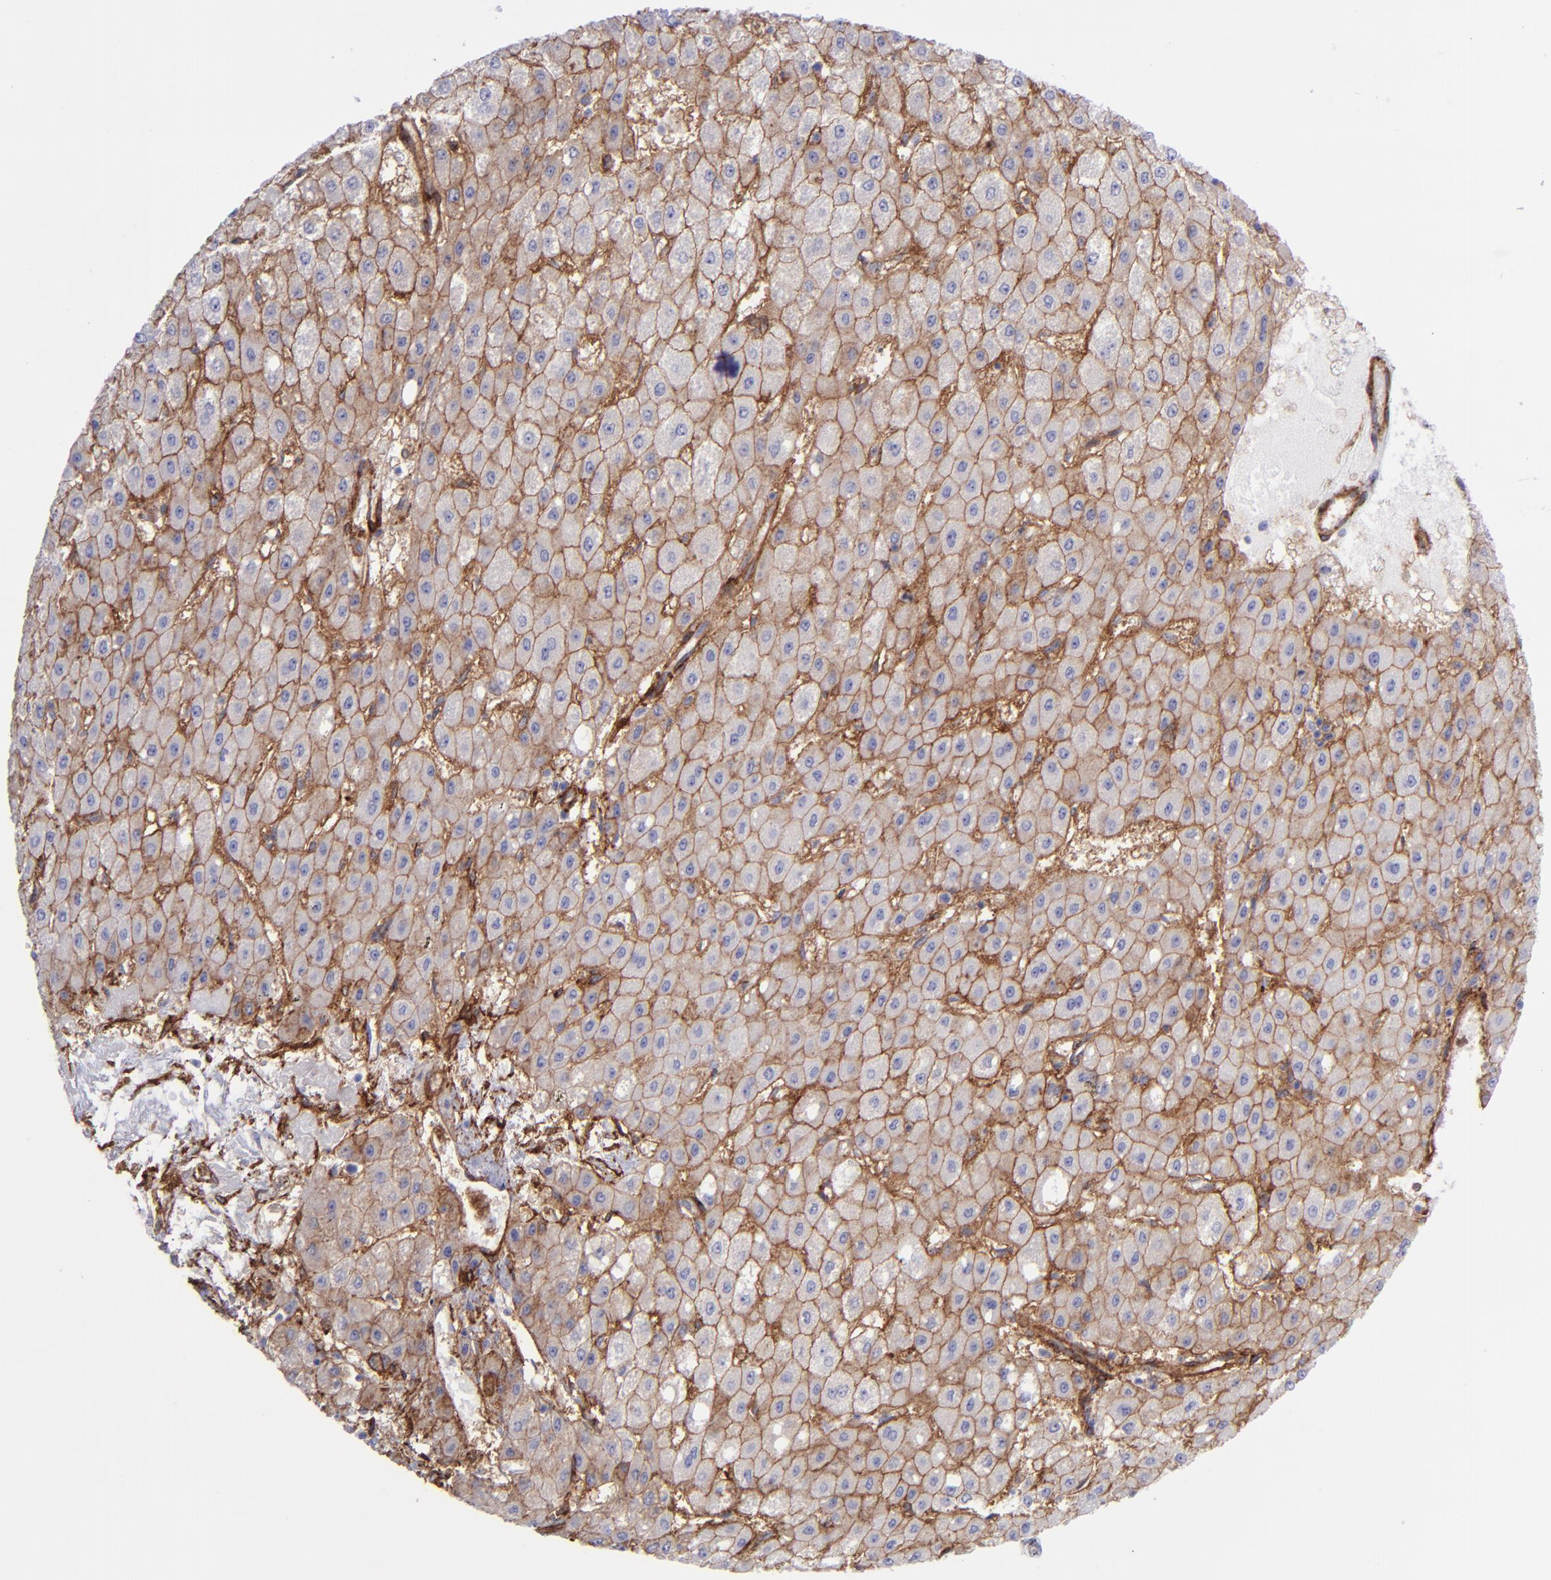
{"staining": {"intensity": "moderate", "quantity": ">75%", "location": "cytoplasmic/membranous"}, "tissue": "liver cancer", "cell_type": "Tumor cells", "image_type": "cancer", "snomed": [{"axis": "morphology", "description": "Carcinoma, Hepatocellular, NOS"}, {"axis": "topography", "description": "Liver"}], "caption": "Immunohistochemical staining of human hepatocellular carcinoma (liver) exhibits medium levels of moderate cytoplasmic/membranous protein staining in approximately >75% of tumor cells.", "gene": "ITGAV", "patient": {"sex": "female", "age": 52}}